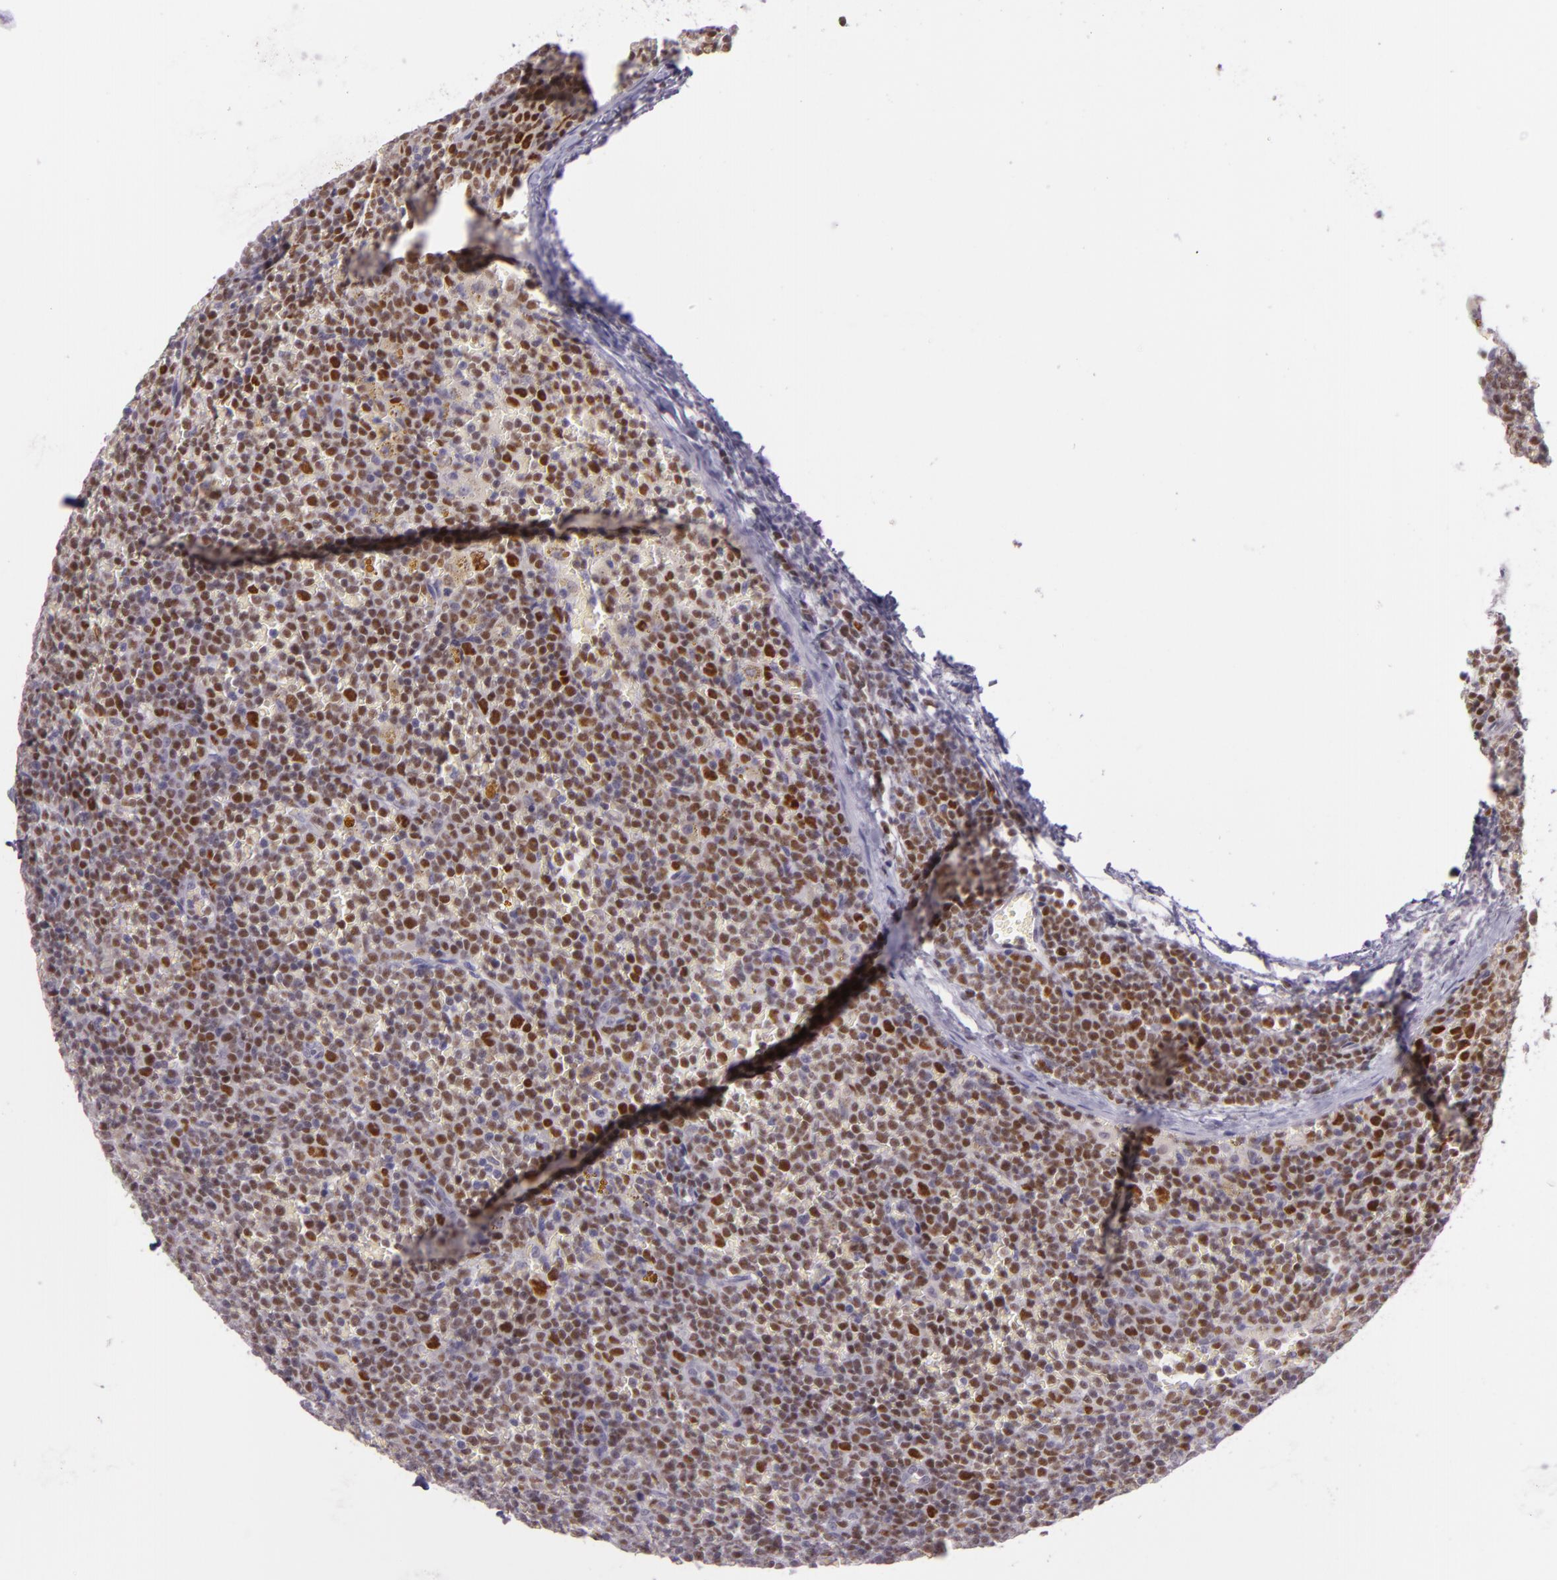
{"staining": {"intensity": "strong", "quantity": ">75%", "location": "nuclear"}, "tissue": "lymphoma", "cell_type": "Tumor cells", "image_type": "cancer", "snomed": [{"axis": "morphology", "description": "Malignant lymphoma, non-Hodgkin's type, Low grade"}, {"axis": "topography", "description": "Lymph node"}], "caption": "IHC histopathology image of human lymphoma stained for a protein (brown), which reveals high levels of strong nuclear expression in approximately >75% of tumor cells.", "gene": "CHEK2", "patient": {"sex": "male", "age": 50}}